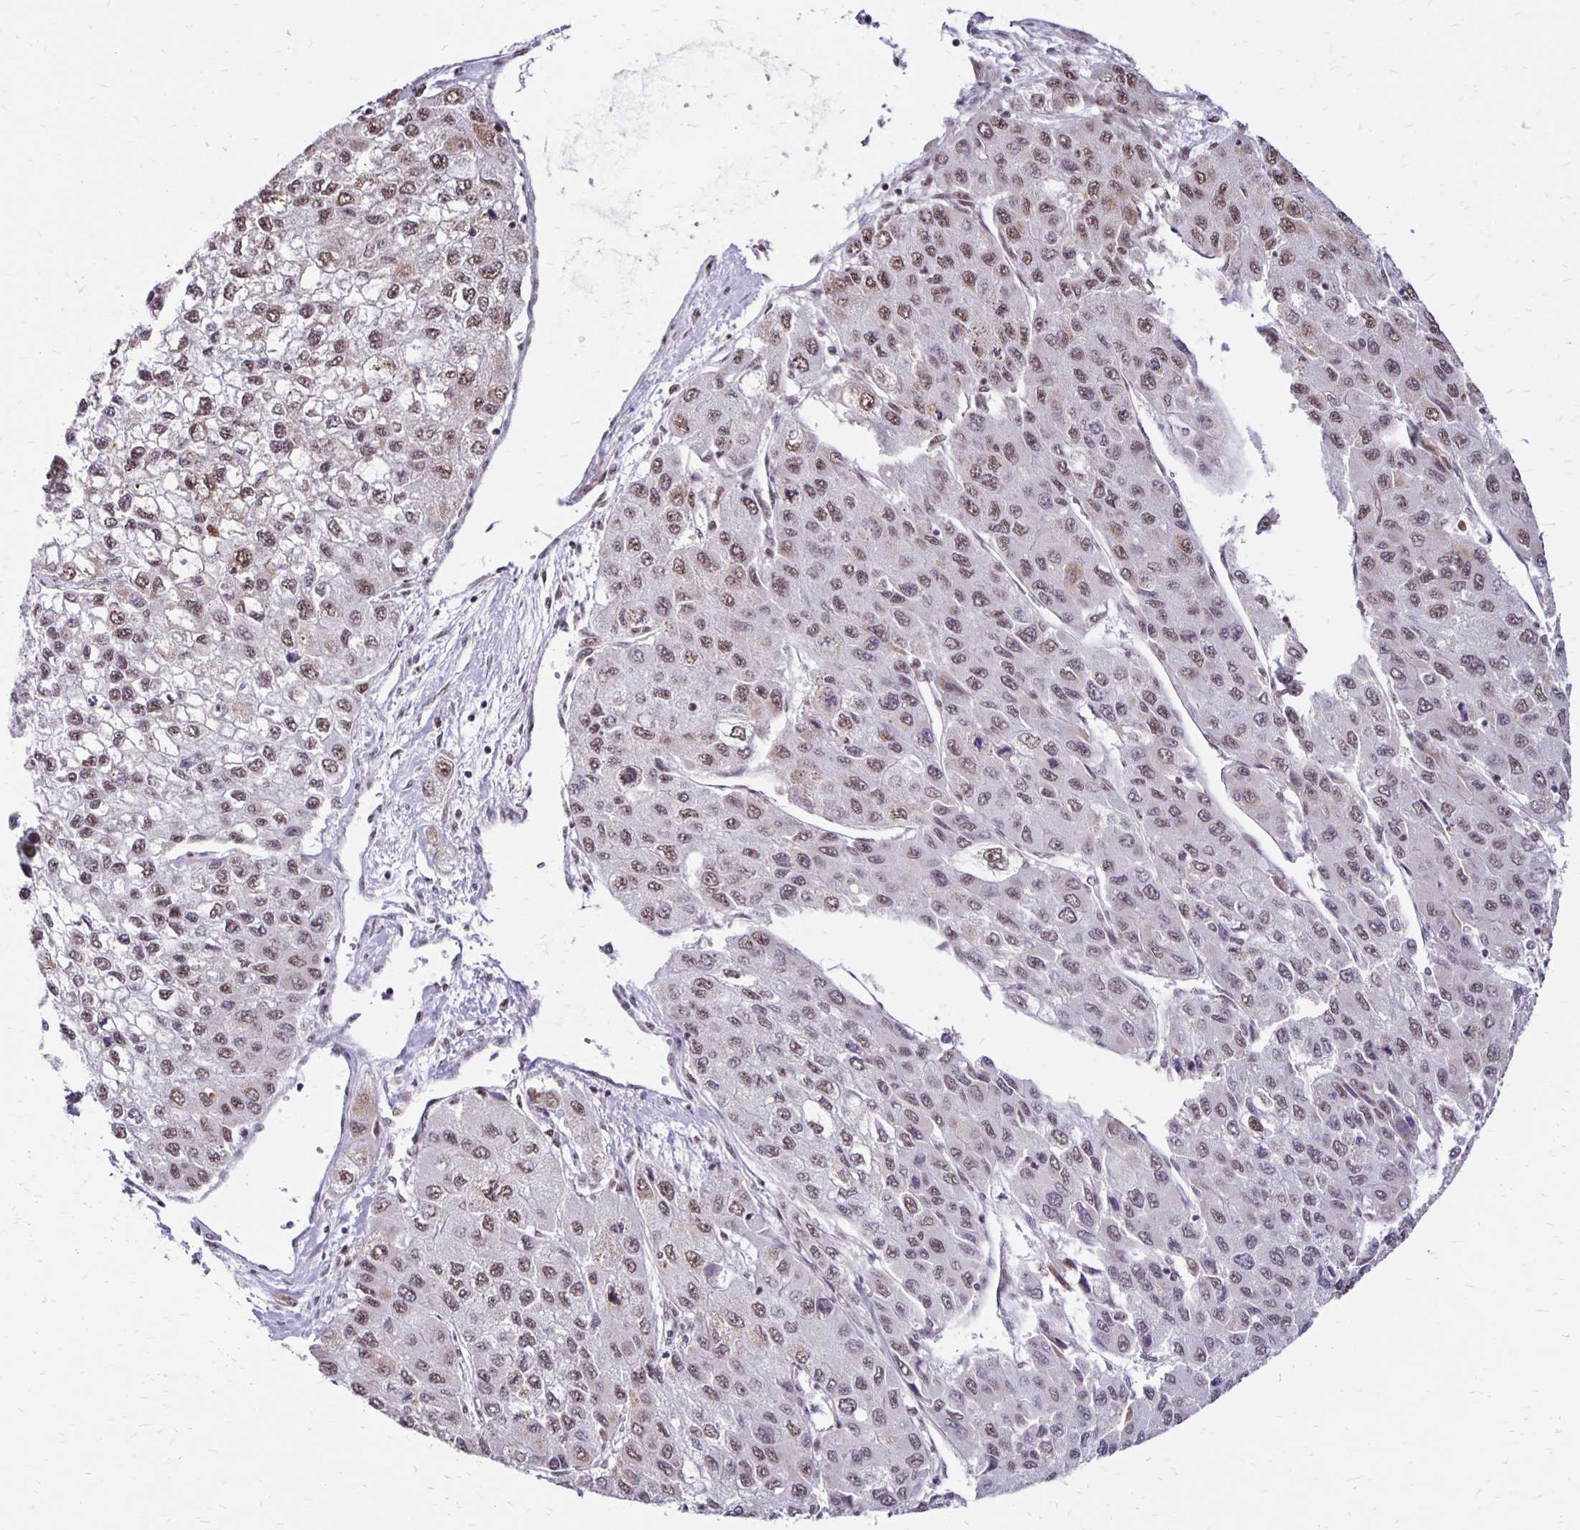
{"staining": {"intensity": "moderate", "quantity": ">75%", "location": "nuclear"}, "tissue": "liver cancer", "cell_type": "Tumor cells", "image_type": "cancer", "snomed": [{"axis": "morphology", "description": "Carcinoma, Hepatocellular, NOS"}, {"axis": "topography", "description": "Liver"}], "caption": "High-magnification brightfield microscopy of liver cancer (hepatocellular carcinoma) stained with DAB (3,3'-diaminobenzidine) (brown) and counterstained with hematoxylin (blue). tumor cells exhibit moderate nuclear staining is appreciated in approximately>75% of cells.", "gene": "DAGLA", "patient": {"sex": "female", "age": 66}}